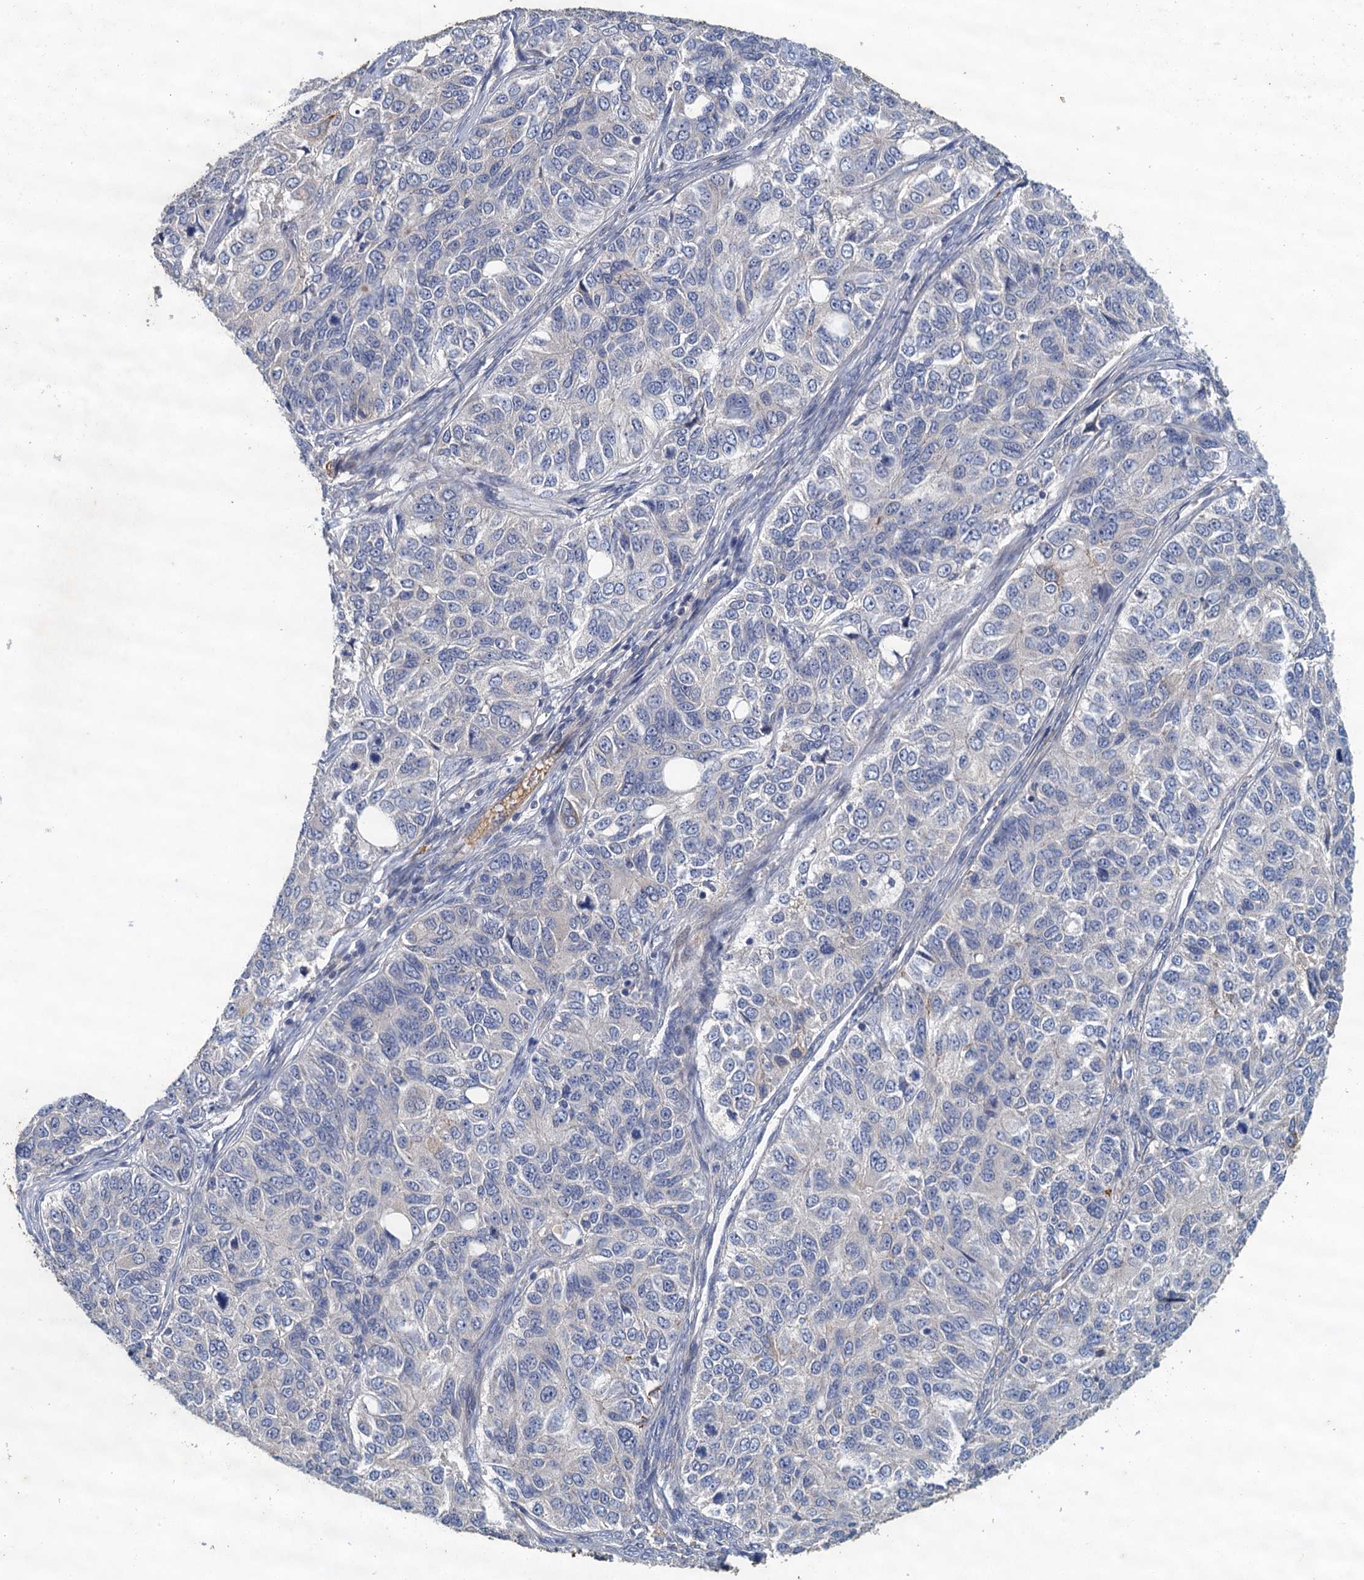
{"staining": {"intensity": "negative", "quantity": "none", "location": "none"}, "tissue": "ovarian cancer", "cell_type": "Tumor cells", "image_type": "cancer", "snomed": [{"axis": "morphology", "description": "Carcinoma, endometroid"}, {"axis": "topography", "description": "Ovary"}], "caption": "This is a histopathology image of immunohistochemistry (IHC) staining of endometroid carcinoma (ovarian), which shows no expression in tumor cells.", "gene": "TPCN1", "patient": {"sex": "female", "age": 51}}